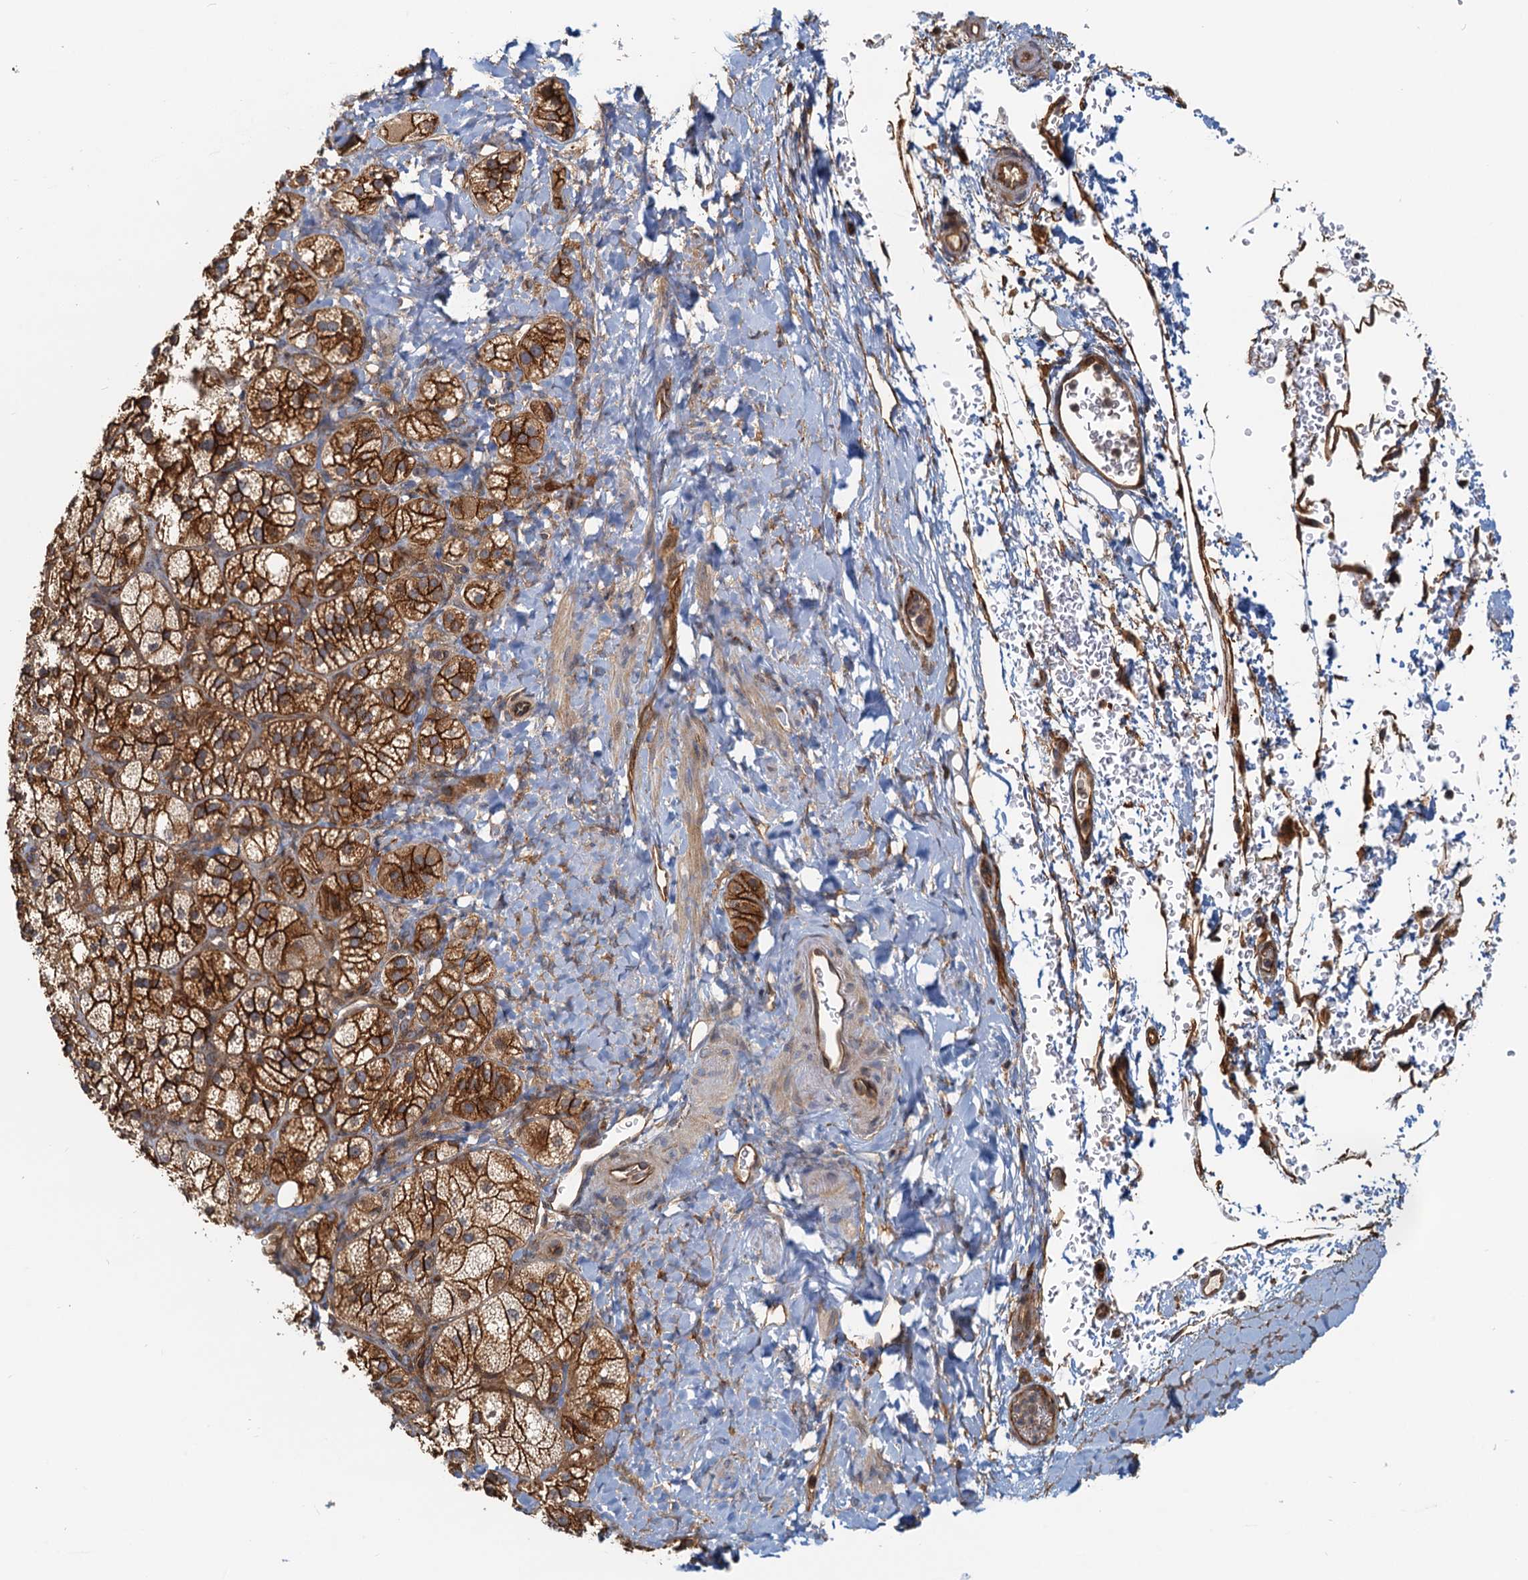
{"staining": {"intensity": "strong", "quantity": ">75%", "location": "cytoplasmic/membranous"}, "tissue": "adrenal gland", "cell_type": "Glandular cells", "image_type": "normal", "snomed": [{"axis": "morphology", "description": "Normal tissue, NOS"}, {"axis": "topography", "description": "Adrenal gland"}], "caption": "This photomicrograph displays unremarkable adrenal gland stained with IHC to label a protein in brown. The cytoplasmic/membranous of glandular cells show strong positivity for the protein. Nuclei are counter-stained blue.", "gene": "NIPAL3", "patient": {"sex": "male", "age": 61}}